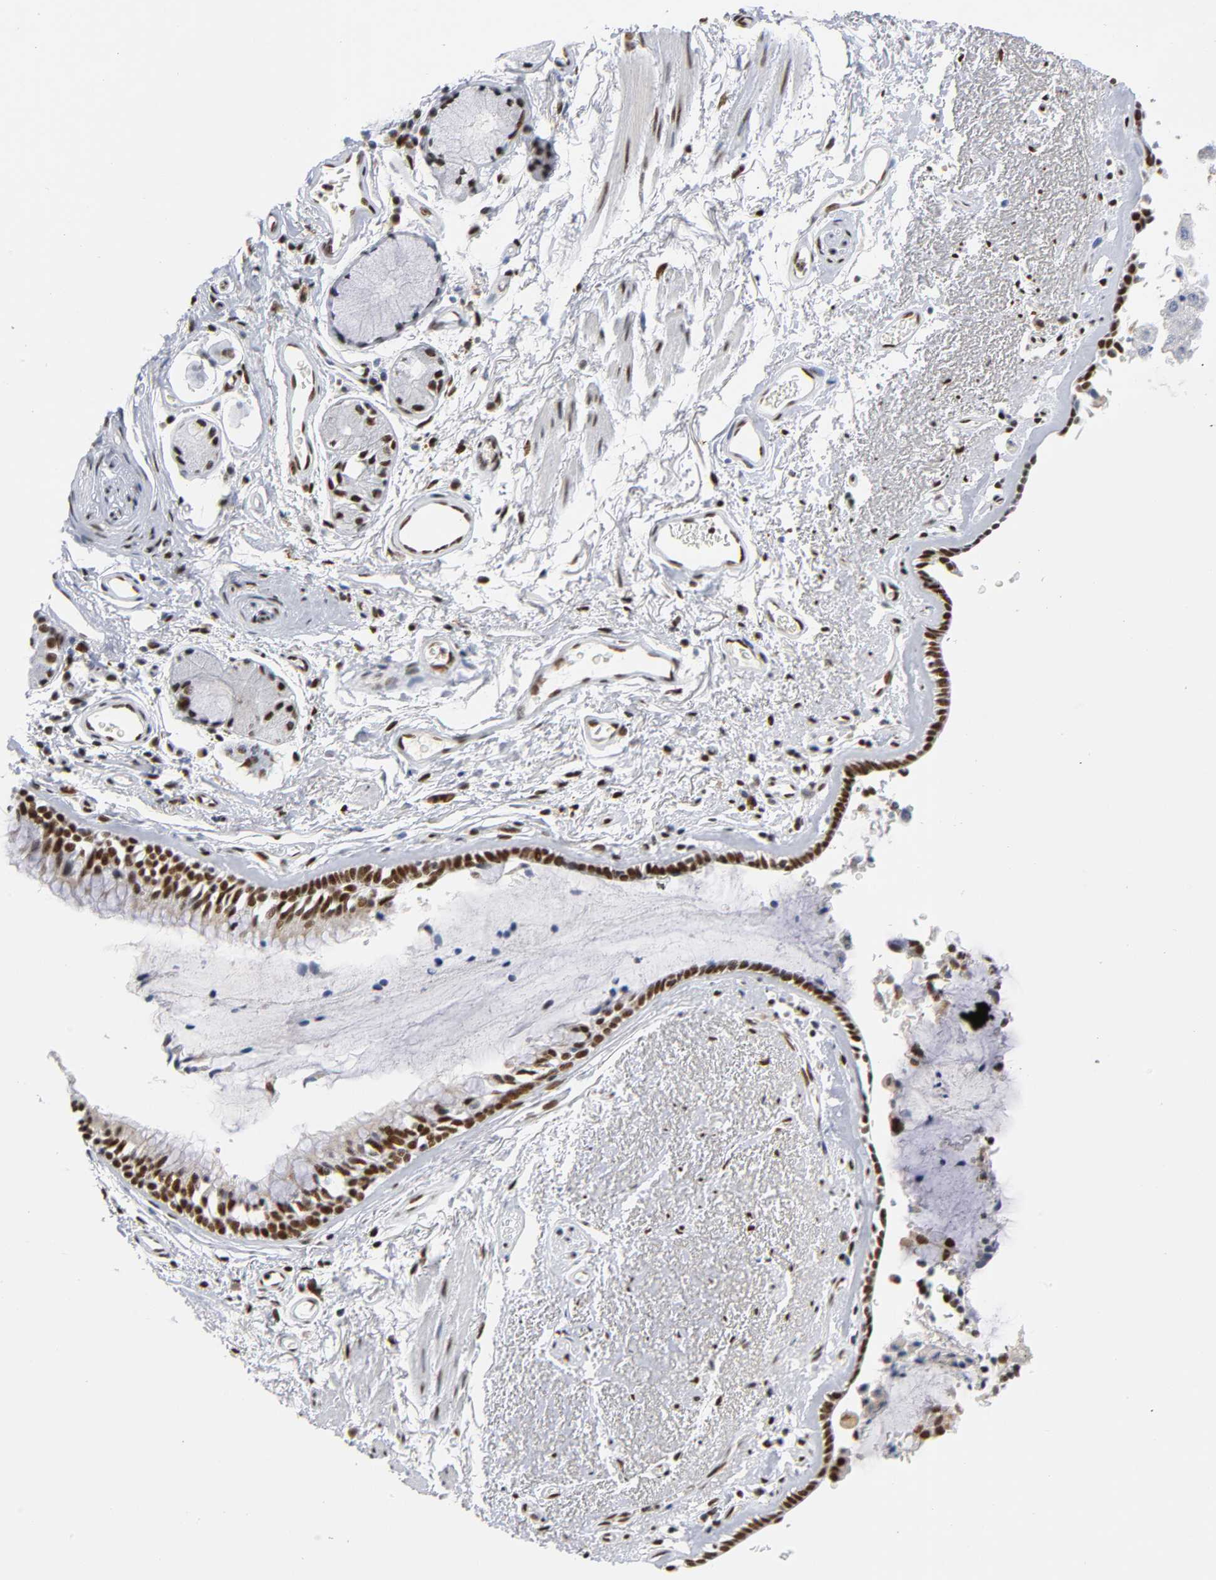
{"staining": {"intensity": "strong", "quantity": ">75%", "location": "nuclear"}, "tissue": "bronchus", "cell_type": "Respiratory epithelial cells", "image_type": "normal", "snomed": [{"axis": "morphology", "description": "Normal tissue, NOS"}, {"axis": "morphology", "description": "Adenocarcinoma, NOS"}, {"axis": "topography", "description": "Bronchus"}, {"axis": "topography", "description": "Lung"}], "caption": "The immunohistochemical stain shows strong nuclear expression in respiratory epithelial cells of benign bronchus.", "gene": "CREBBP", "patient": {"sex": "male", "age": 71}}